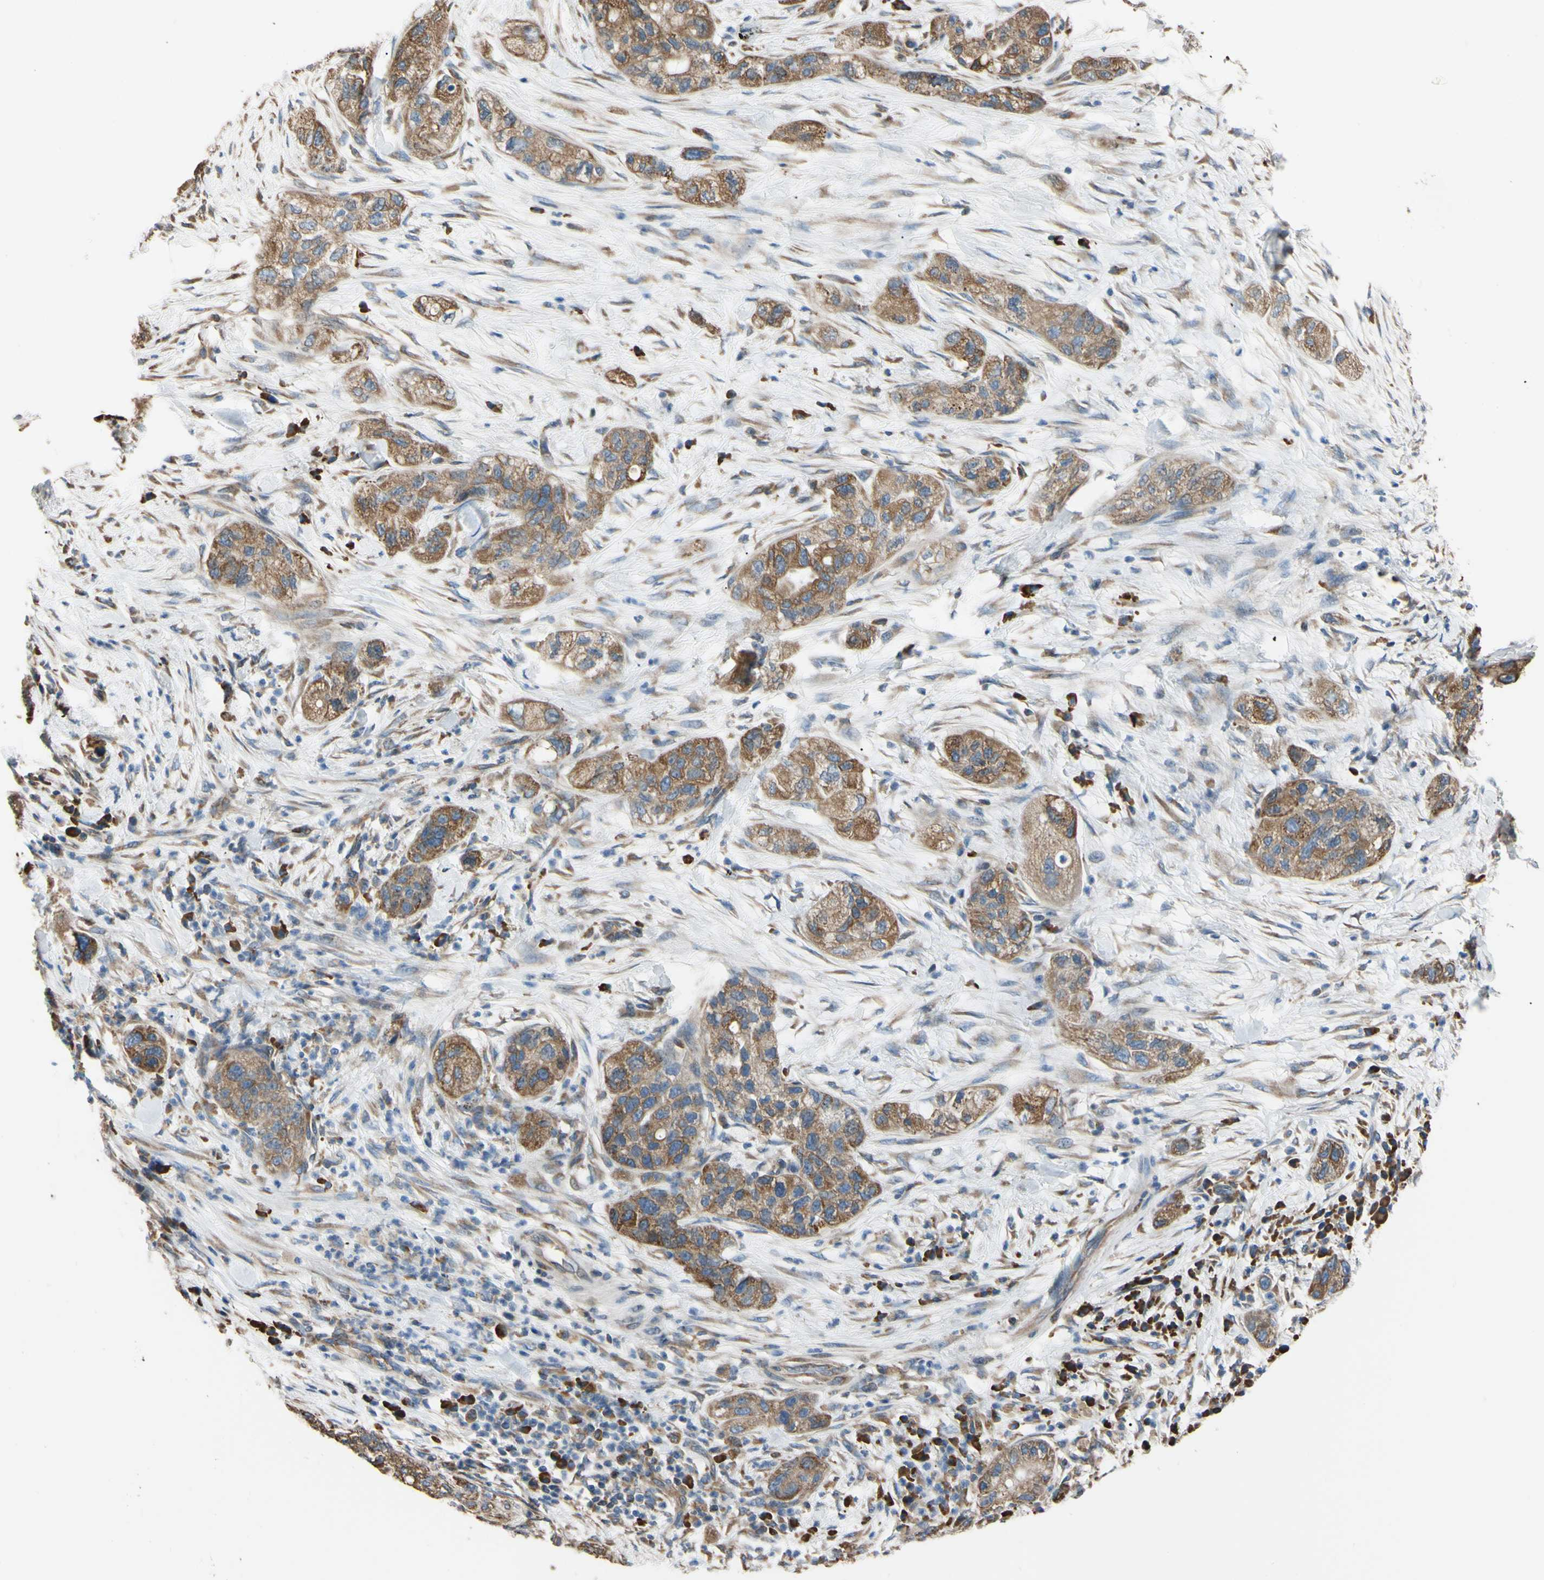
{"staining": {"intensity": "moderate", "quantity": ">75%", "location": "cytoplasmic/membranous"}, "tissue": "pancreatic cancer", "cell_type": "Tumor cells", "image_type": "cancer", "snomed": [{"axis": "morphology", "description": "Adenocarcinoma, NOS"}, {"axis": "topography", "description": "Pancreas"}], "caption": "Immunohistochemistry staining of pancreatic cancer, which reveals medium levels of moderate cytoplasmic/membranous staining in approximately >75% of tumor cells indicating moderate cytoplasmic/membranous protein expression. The staining was performed using DAB (3,3'-diaminobenzidine) (brown) for protein detection and nuclei were counterstained in hematoxylin (blue).", "gene": "BMF", "patient": {"sex": "female", "age": 78}}